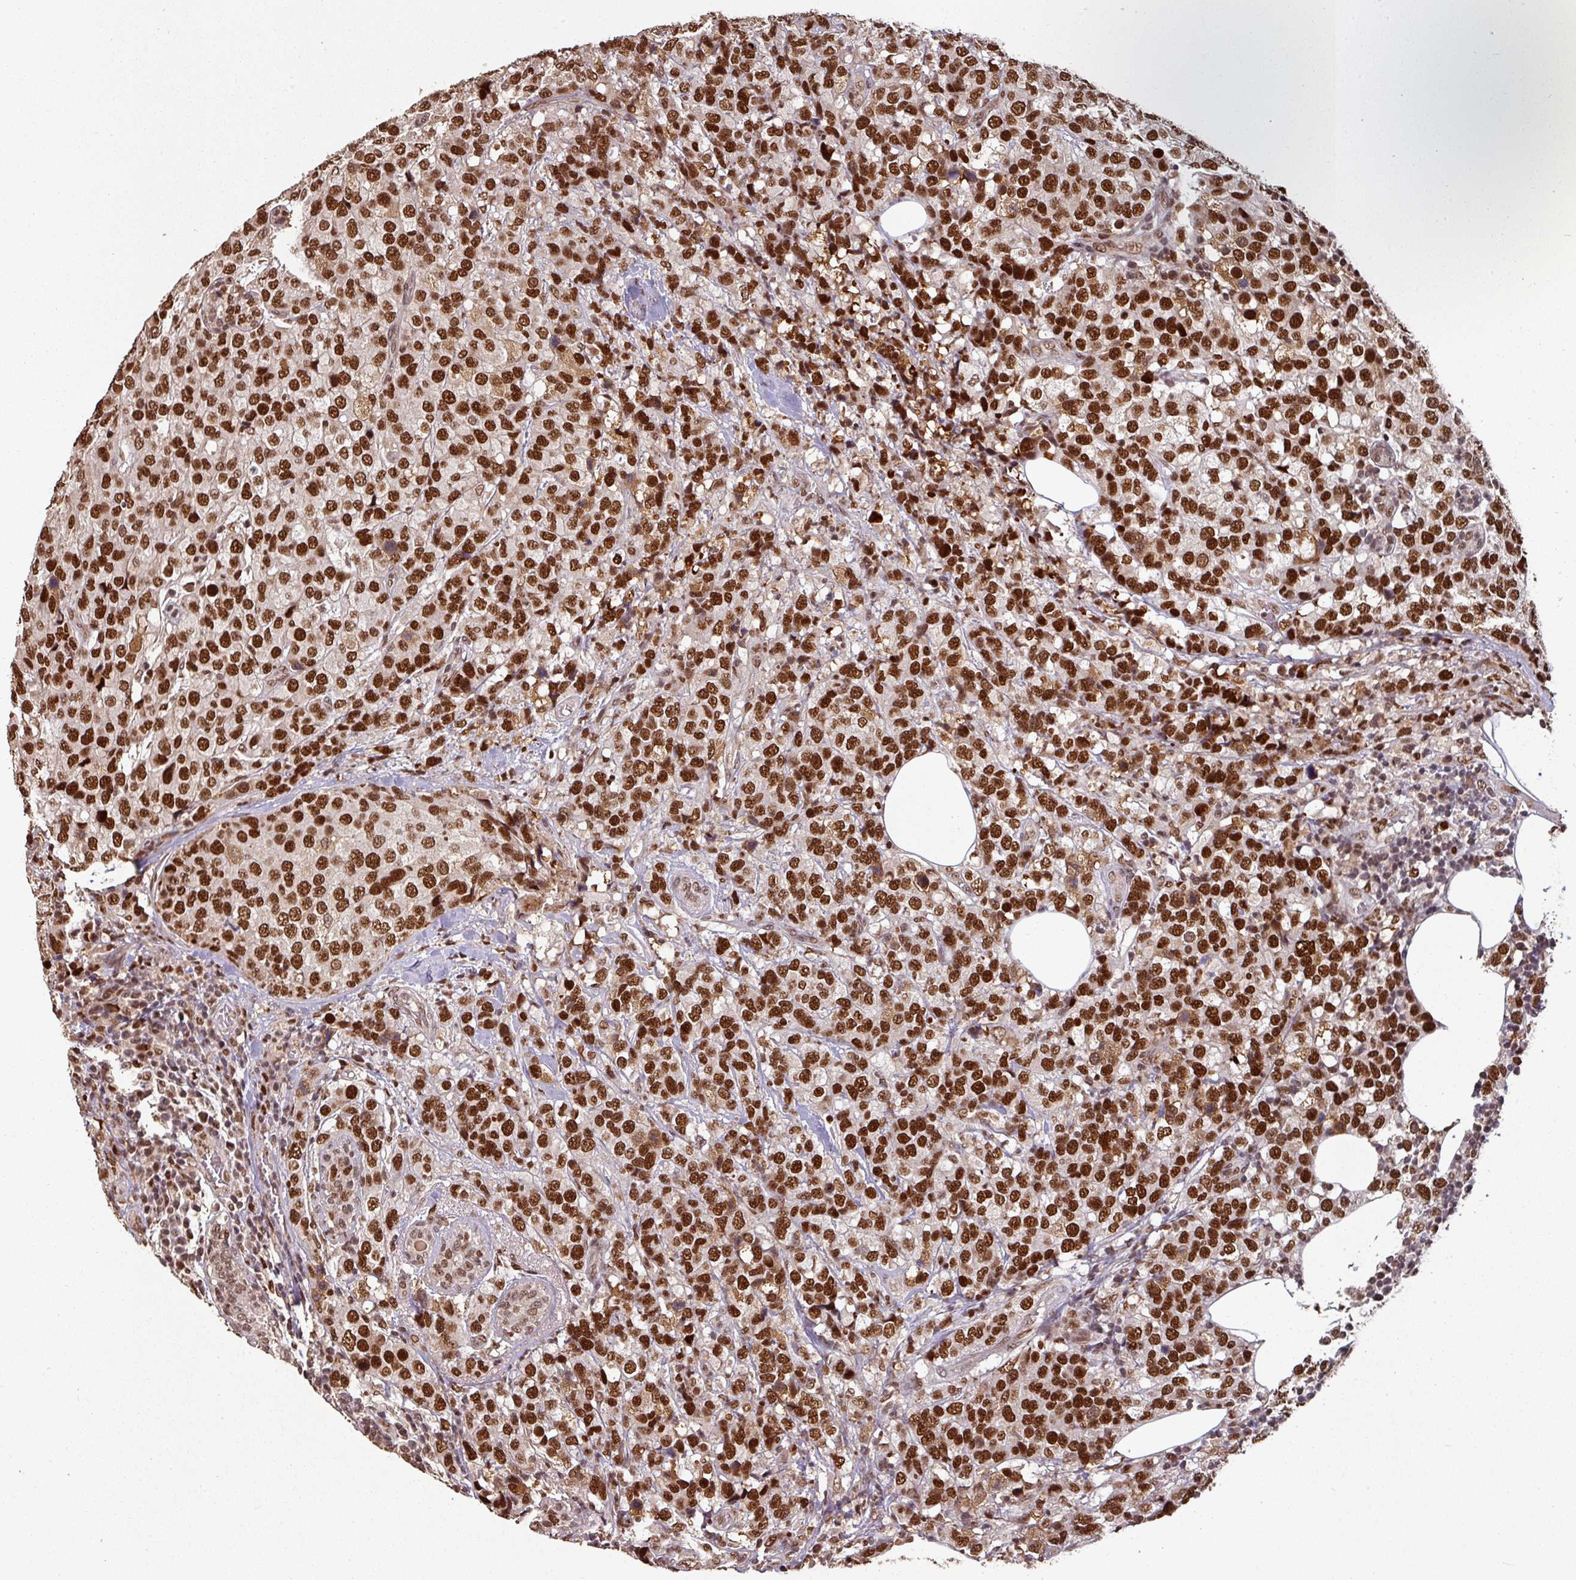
{"staining": {"intensity": "strong", "quantity": ">75%", "location": "nuclear"}, "tissue": "breast cancer", "cell_type": "Tumor cells", "image_type": "cancer", "snomed": [{"axis": "morphology", "description": "Lobular carcinoma"}, {"axis": "topography", "description": "Breast"}], "caption": "Breast lobular carcinoma was stained to show a protein in brown. There is high levels of strong nuclear expression in approximately >75% of tumor cells.", "gene": "POLD1", "patient": {"sex": "female", "age": 59}}